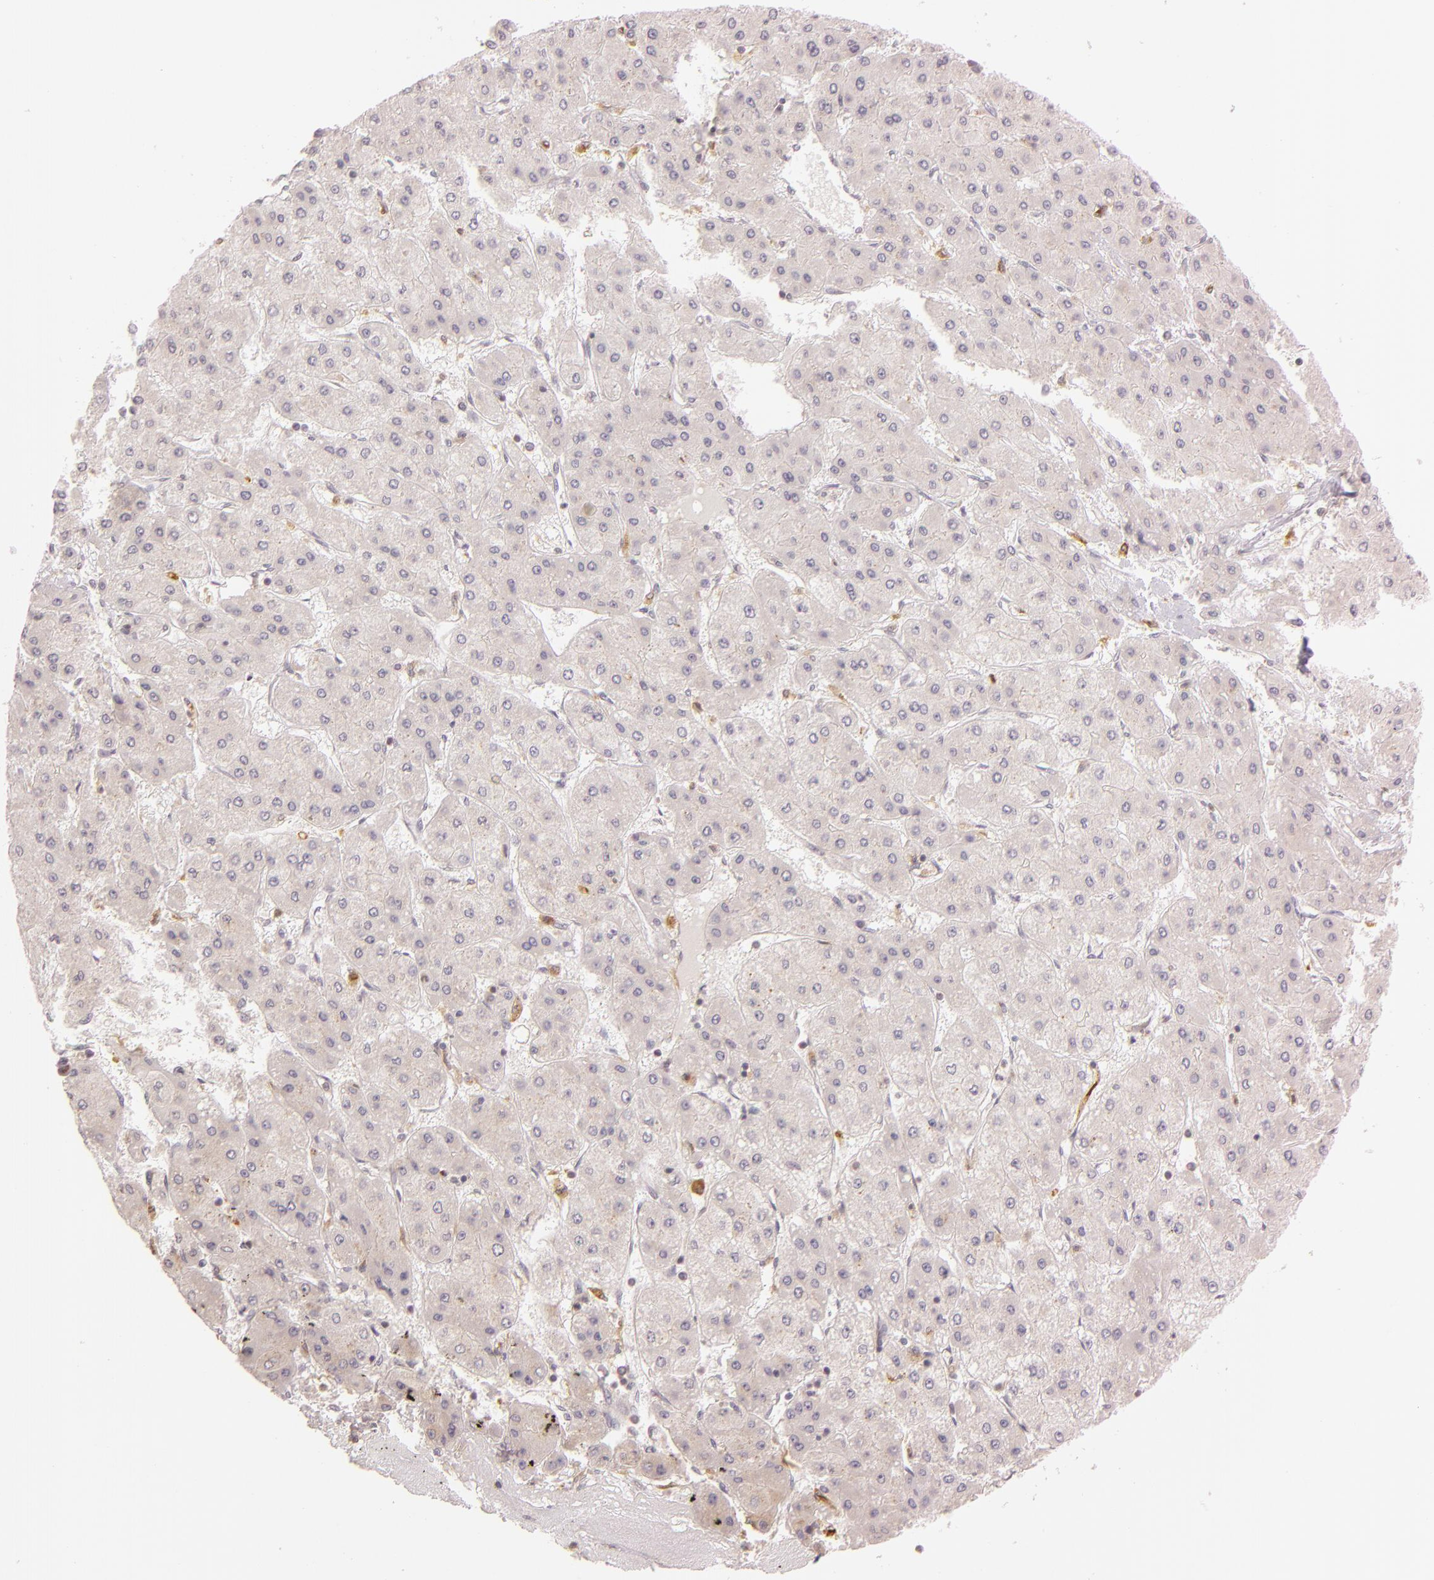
{"staining": {"intensity": "weak", "quantity": ">75%", "location": "cytoplasmic/membranous"}, "tissue": "liver cancer", "cell_type": "Tumor cells", "image_type": "cancer", "snomed": [{"axis": "morphology", "description": "Carcinoma, Hepatocellular, NOS"}, {"axis": "topography", "description": "Liver"}], "caption": "Liver cancer stained with a protein marker displays weak staining in tumor cells.", "gene": "LGMN", "patient": {"sex": "female", "age": 52}}